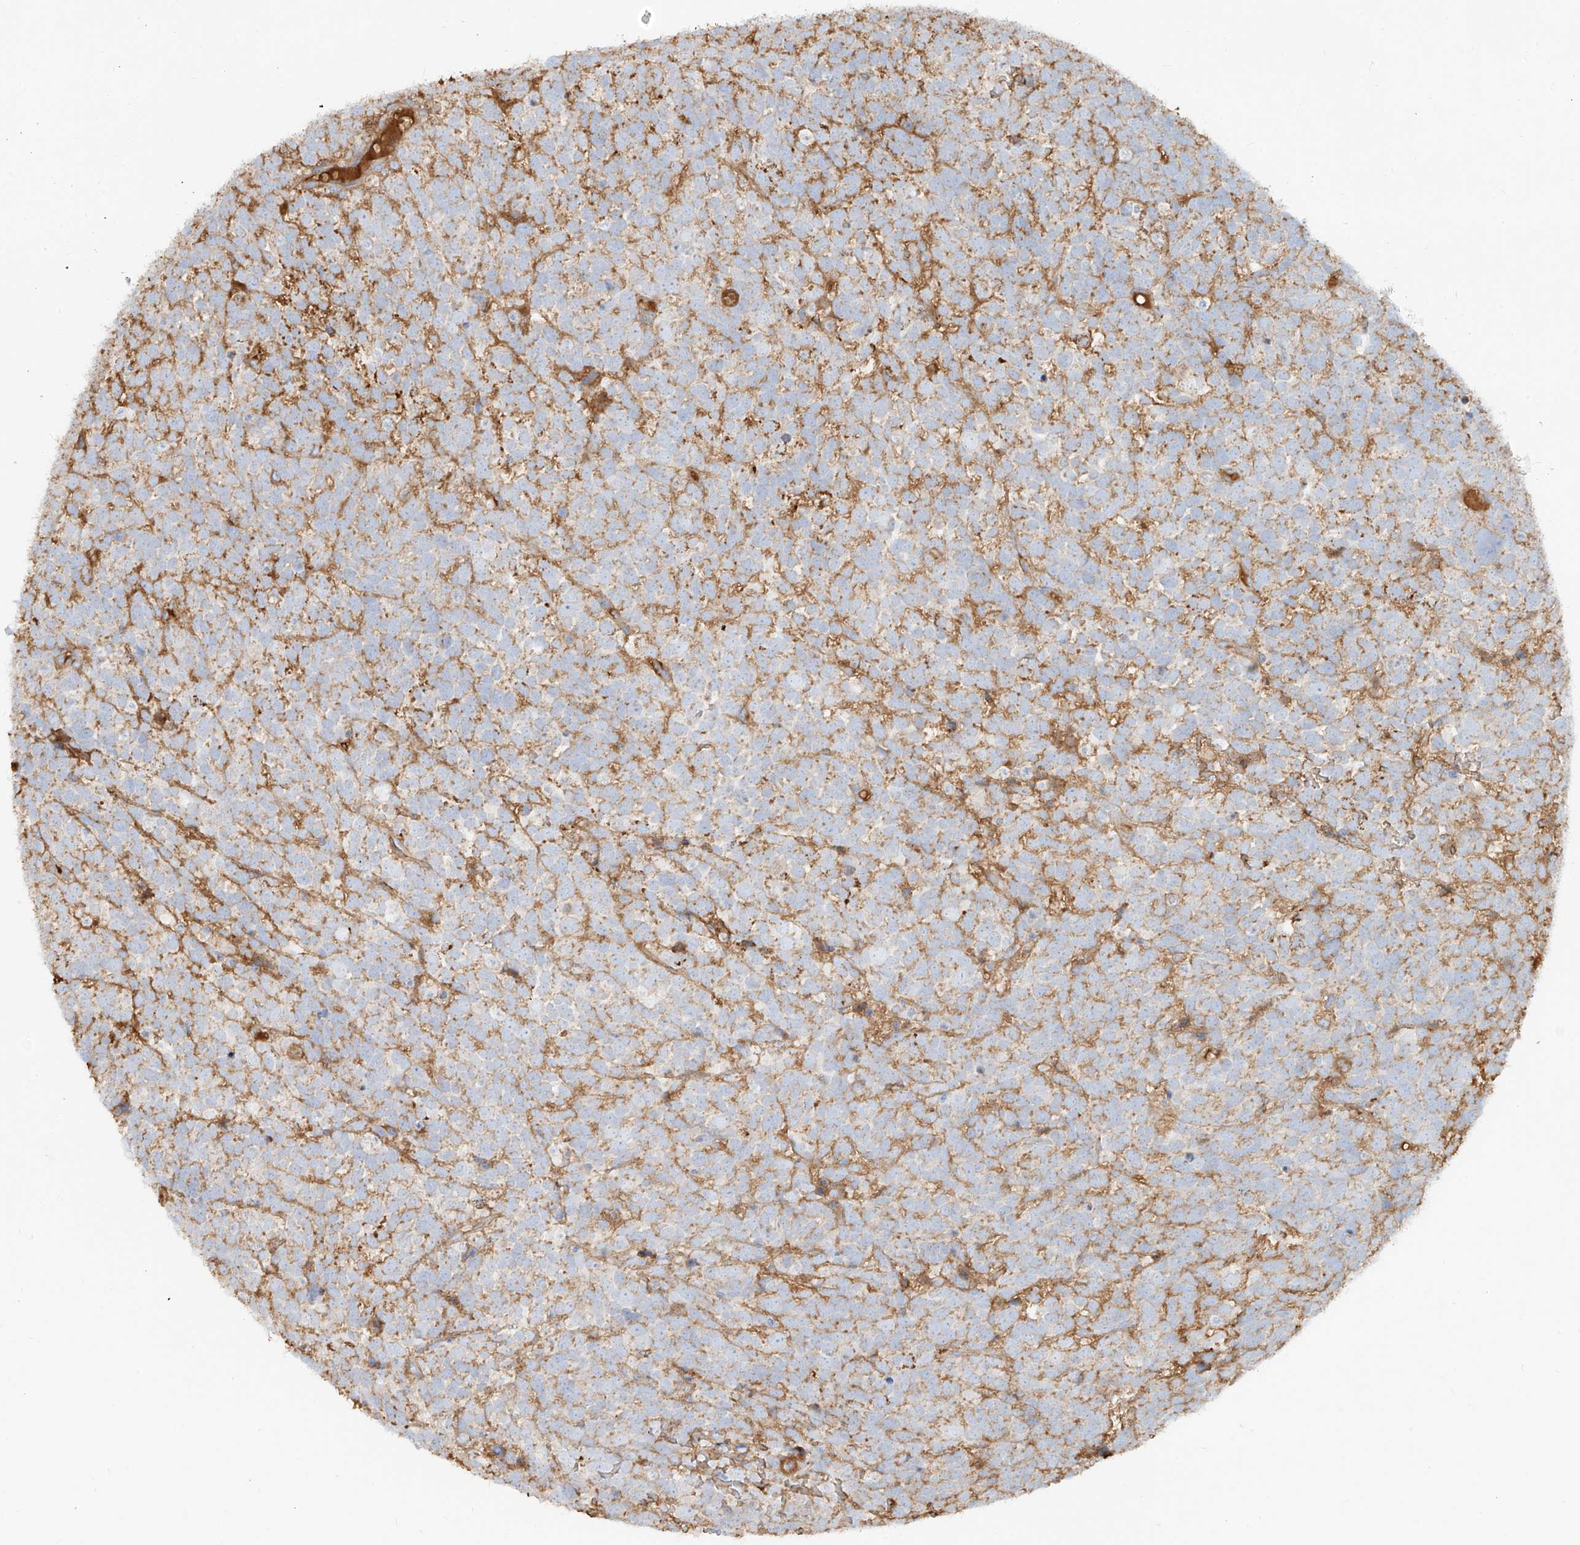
{"staining": {"intensity": "negative", "quantity": "none", "location": "none"}, "tissue": "urothelial cancer", "cell_type": "Tumor cells", "image_type": "cancer", "snomed": [{"axis": "morphology", "description": "Urothelial carcinoma, High grade"}, {"axis": "topography", "description": "Urinary bladder"}], "caption": "The micrograph exhibits no significant staining in tumor cells of urothelial cancer.", "gene": "OCSTAMP", "patient": {"sex": "female", "age": 82}}